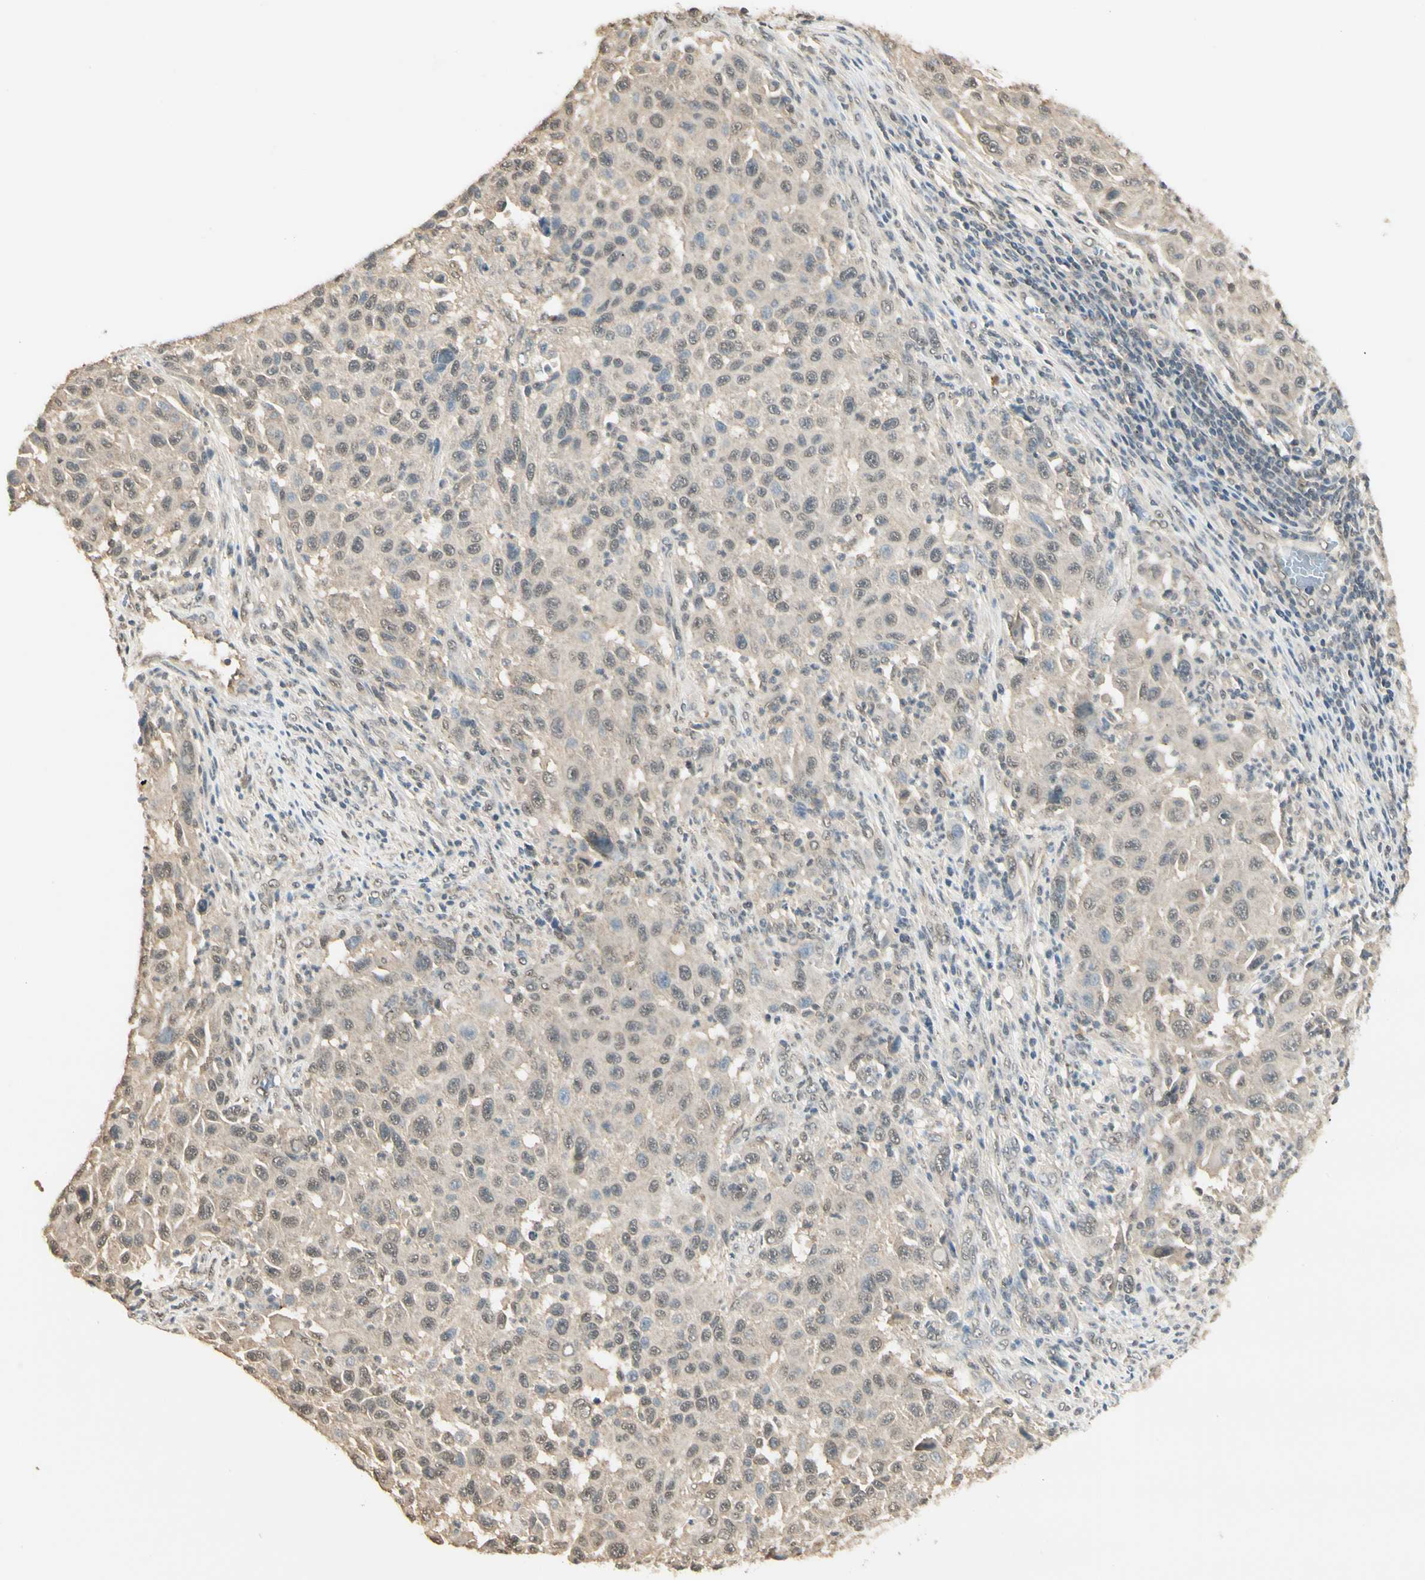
{"staining": {"intensity": "weak", "quantity": "<25%", "location": "cytoplasmic/membranous"}, "tissue": "melanoma", "cell_type": "Tumor cells", "image_type": "cancer", "snomed": [{"axis": "morphology", "description": "Malignant melanoma, Metastatic site"}, {"axis": "topography", "description": "Lymph node"}], "caption": "Tumor cells show no significant protein expression in melanoma.", "gene": "SGCA", "patient": {"sex": "male", "age": 61}}